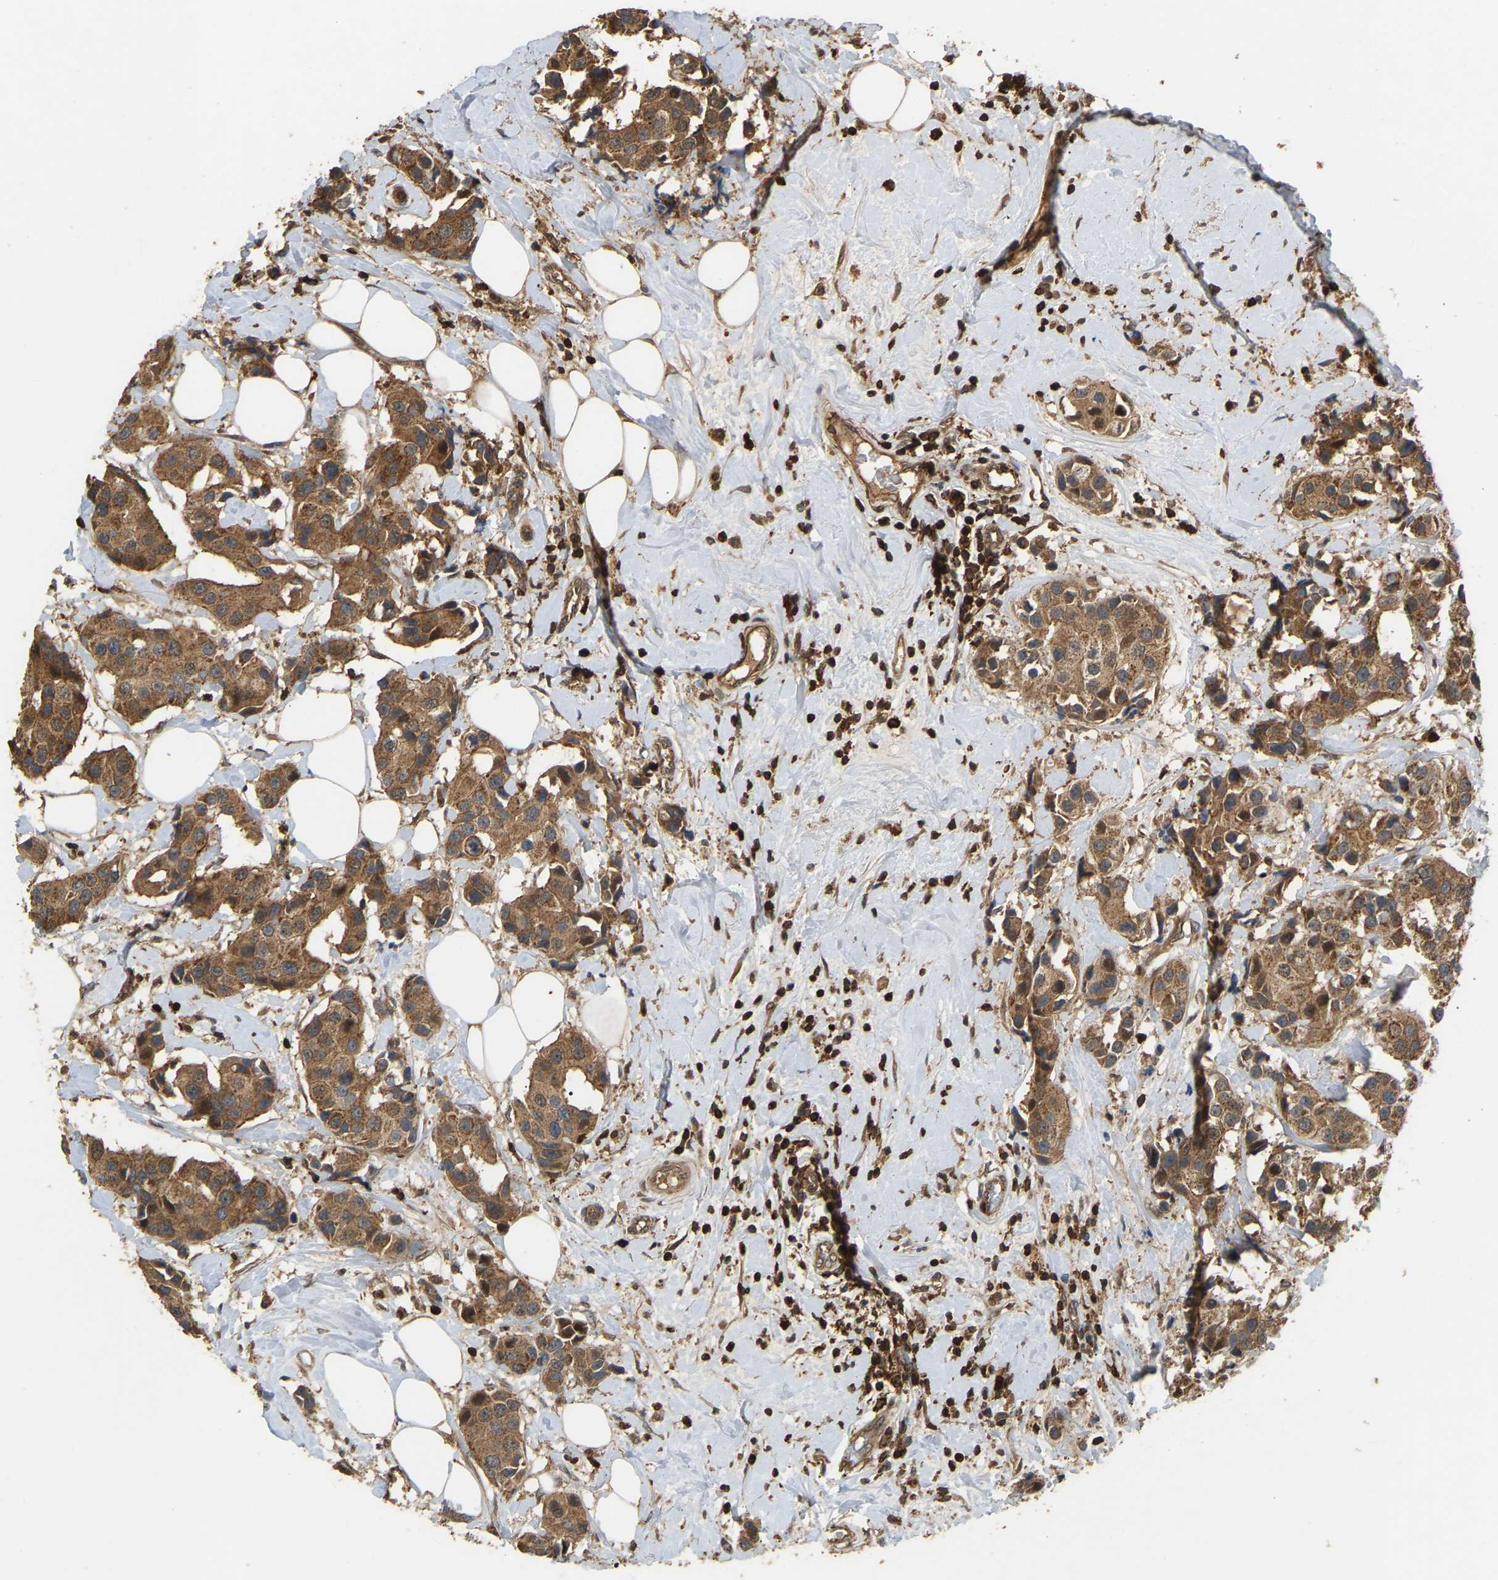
{"staining": {"intensity": "strong", "quantity": ">75%", "location": "cytoplasmic/membranous"}, "tissue": "breast cancer", "cell_type": "Tumor cells", "image_type": "cancer", "snomed": [{"axis": "morphology", "description": "Normal tissue, NOS"}, {"axis": "morphology", "description": "Duct carcinoma"}, {"axis": "topography", "description": "Breast"}], "caption": "About >75% of tumor cells in human breast intraductal carcinoma show strong cytoplasmic/membranous protein expression as visualized by brown immunohistochemical staining.", "gene": "GOPC", "patient": {"sex": "female", "age": 39}}